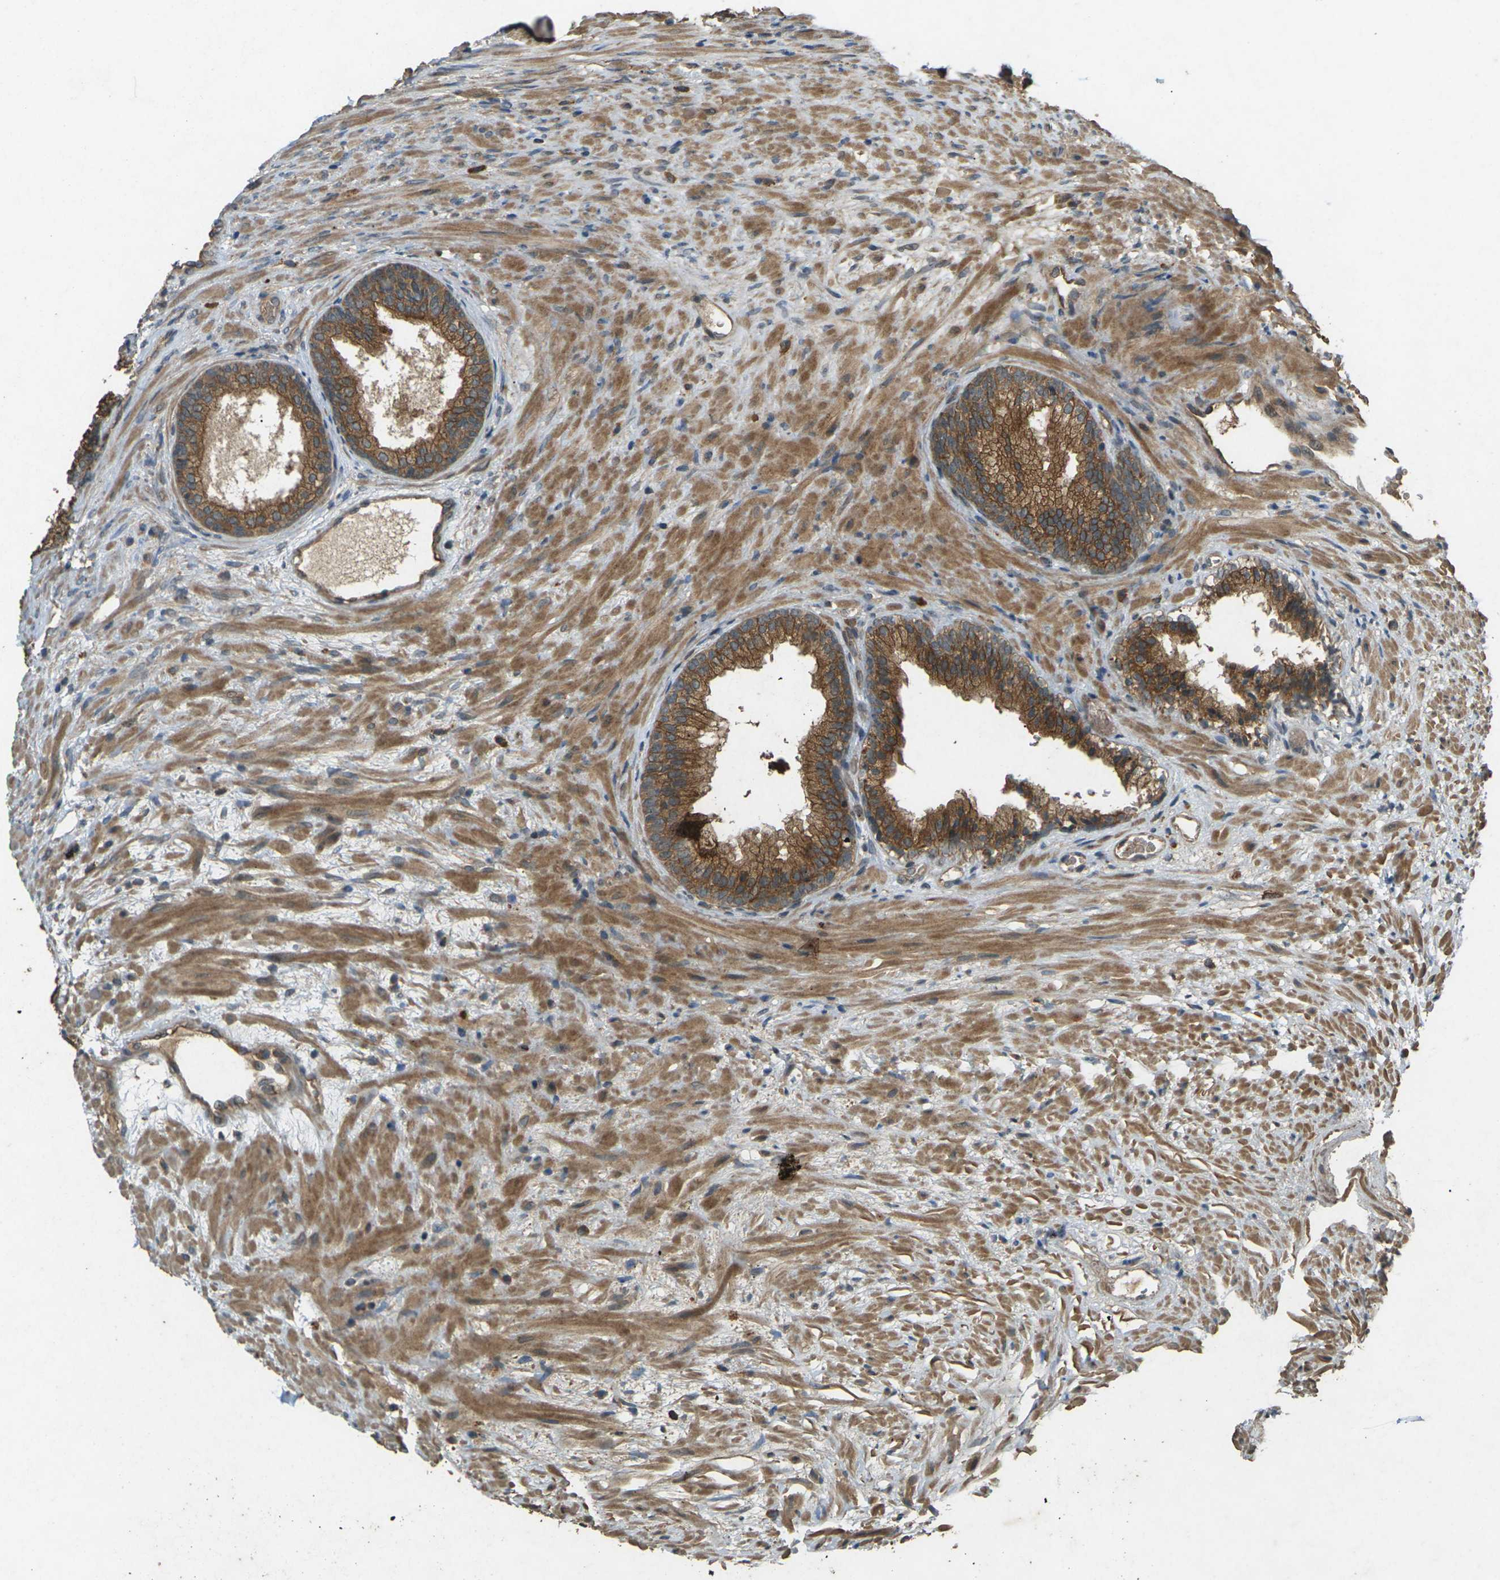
{"staining": {"intensity": "strong", "quantity": ">75%", "location": "cytoplasmic/membranous"}, "tissue": "prostate", "cell_type": "Glandular cells", "image_type": "normal", "snomed": [{"axis": "morphology", "description": "Normal tissue, NOS"}, {"axis": "topography", "description": "Prostate"}], "caption": "Immunohistochemistry micrograph of unremarkable prostate stained for a protein (brown), which exhibits high levels of strong cytoplasmic/membranous staining in approximately >75% of glandular cells.", "gene": "TAP1", "patient": {"sex": "male", "age": 76}}